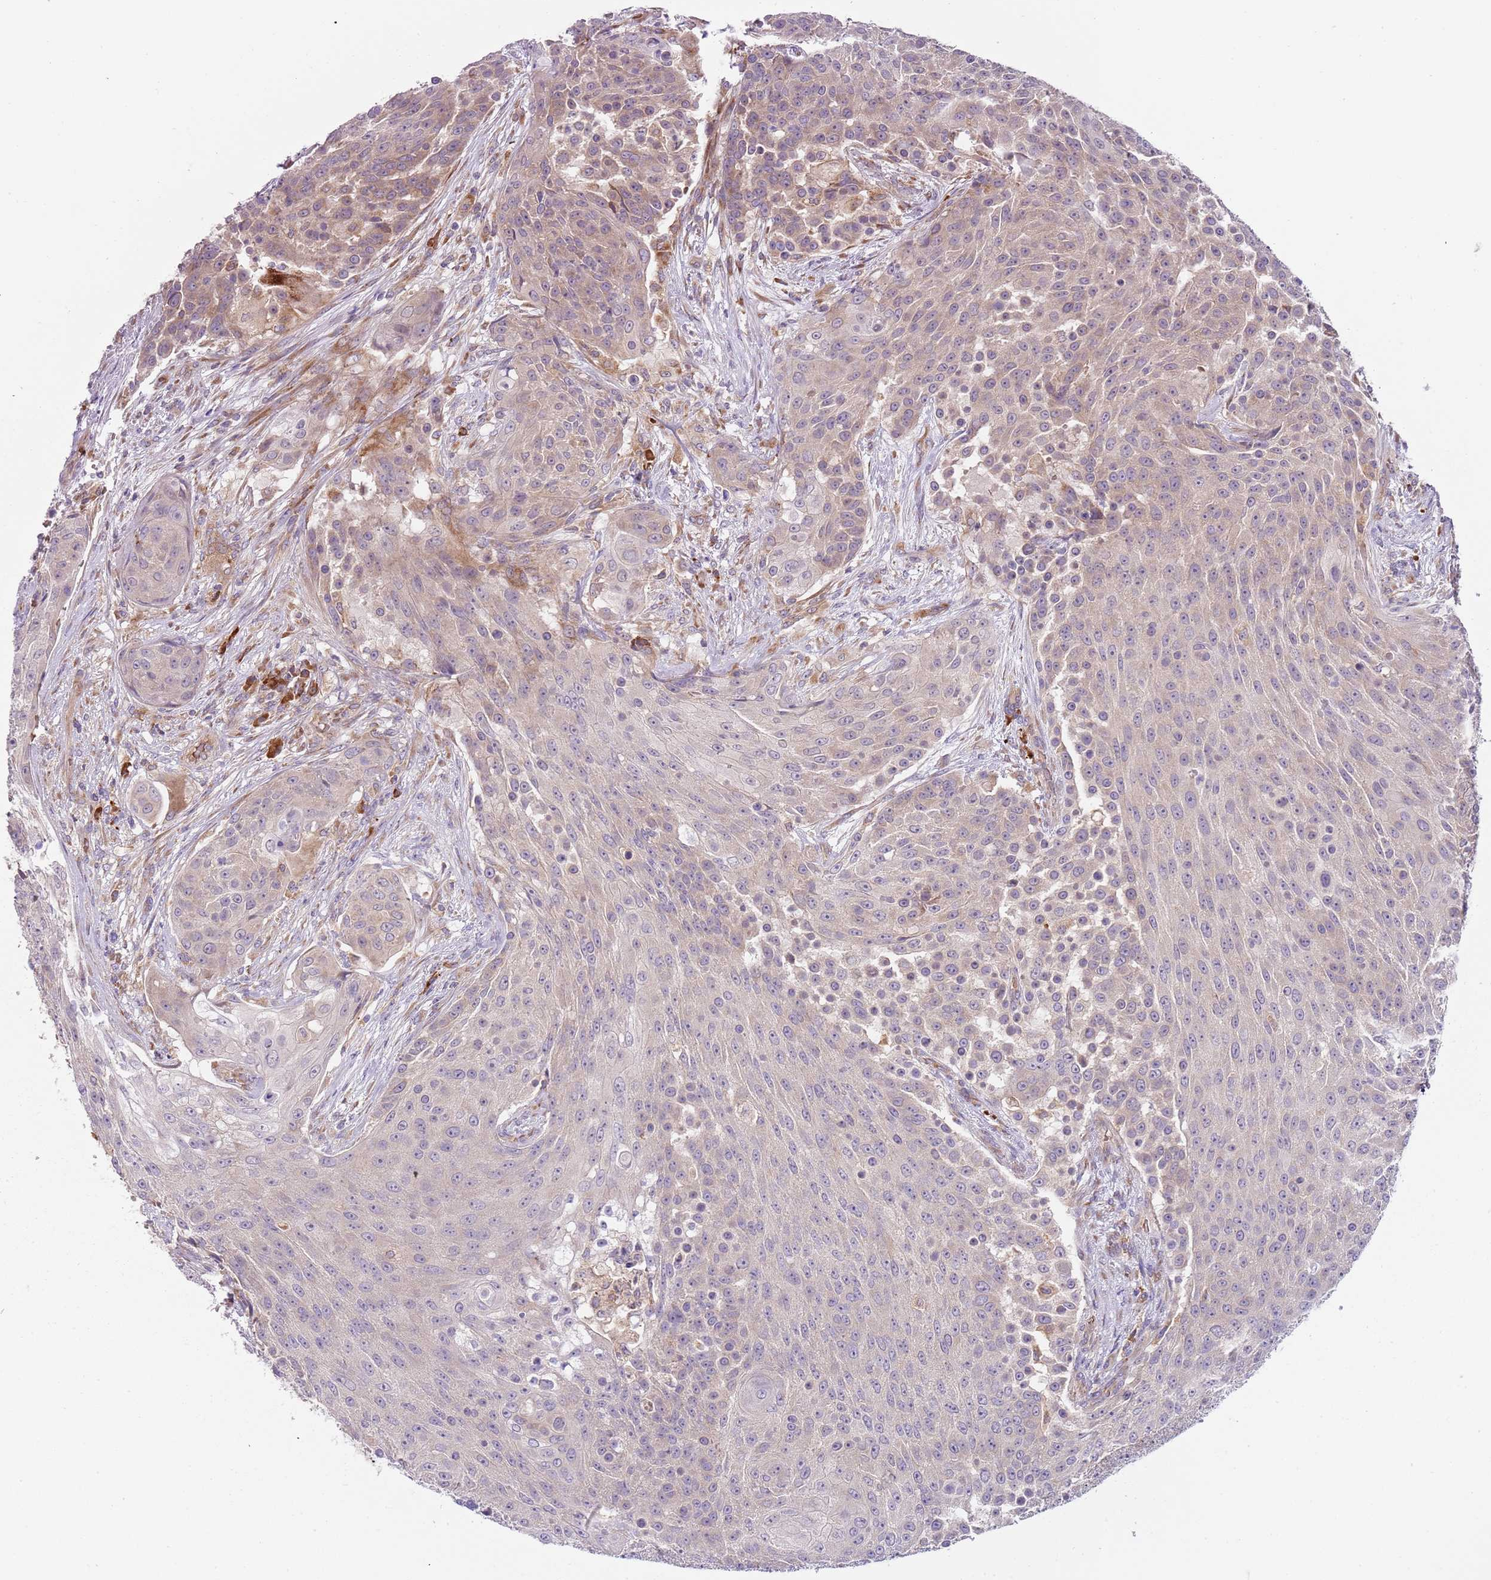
{"staining": {"intensity": "weak", "quantity": "25%-75%", "location": "cytoplasmic/membranous"}, "tissue": "urothelial cancer", "cell_type": "Tumor cells", "image_type": "cancer", "snomed": [{"axis": "morphology", "description": "Urothelial carcinoma, High grade"}, {"axis": "topography", "description": "Urinary bladder"}], "caption": "Protein expression by immunohistochemistry (IHC) reveals weak cytoplasmic/membranous expression in approximately 25%-75% of tumor cells in urothelial carcinoma (high-grade).", "gene": "VWCE", "patient": {"sex": "female", "age": 63}}